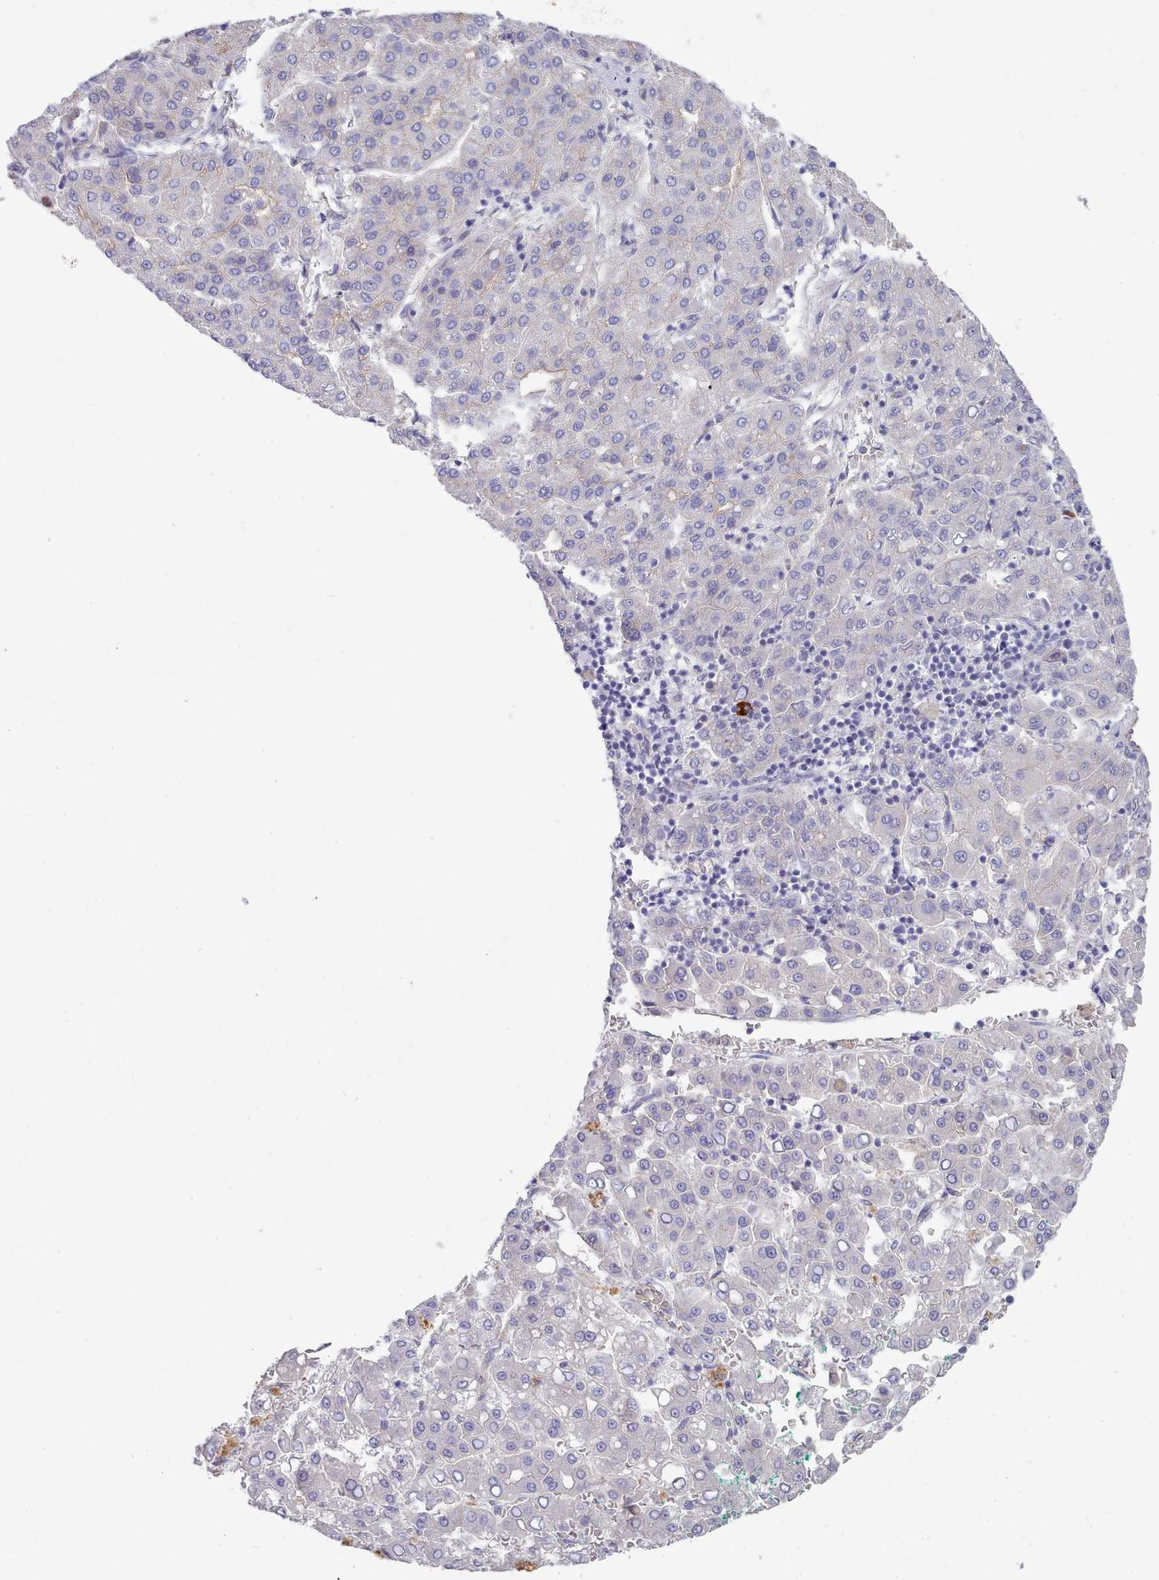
{"staining": {"intensity": "weak", "quantity": "<25%", "location": "cytoplasmic/membranous"}, "tissue": "liver cancer", "cell_type": "Tumor cells", "image_type": "cancer", "snomed": [{"axis": "morphology", "description": "Carcinoma, Hepatocellular, NOS"}, {"axis": "topography", "description": "Liver"}], "caption": "Histopathology image shows no significant protein positivity in tumor cells of liver cancer. Brightfield microscopy of IHC stained with DAB (3,3'-diaminobenzidine) (brown) and hematoxylin (blue), captured at high magnification.", "gene": "ZC3H13", "patient": {"sex": "male", "age": 65}}